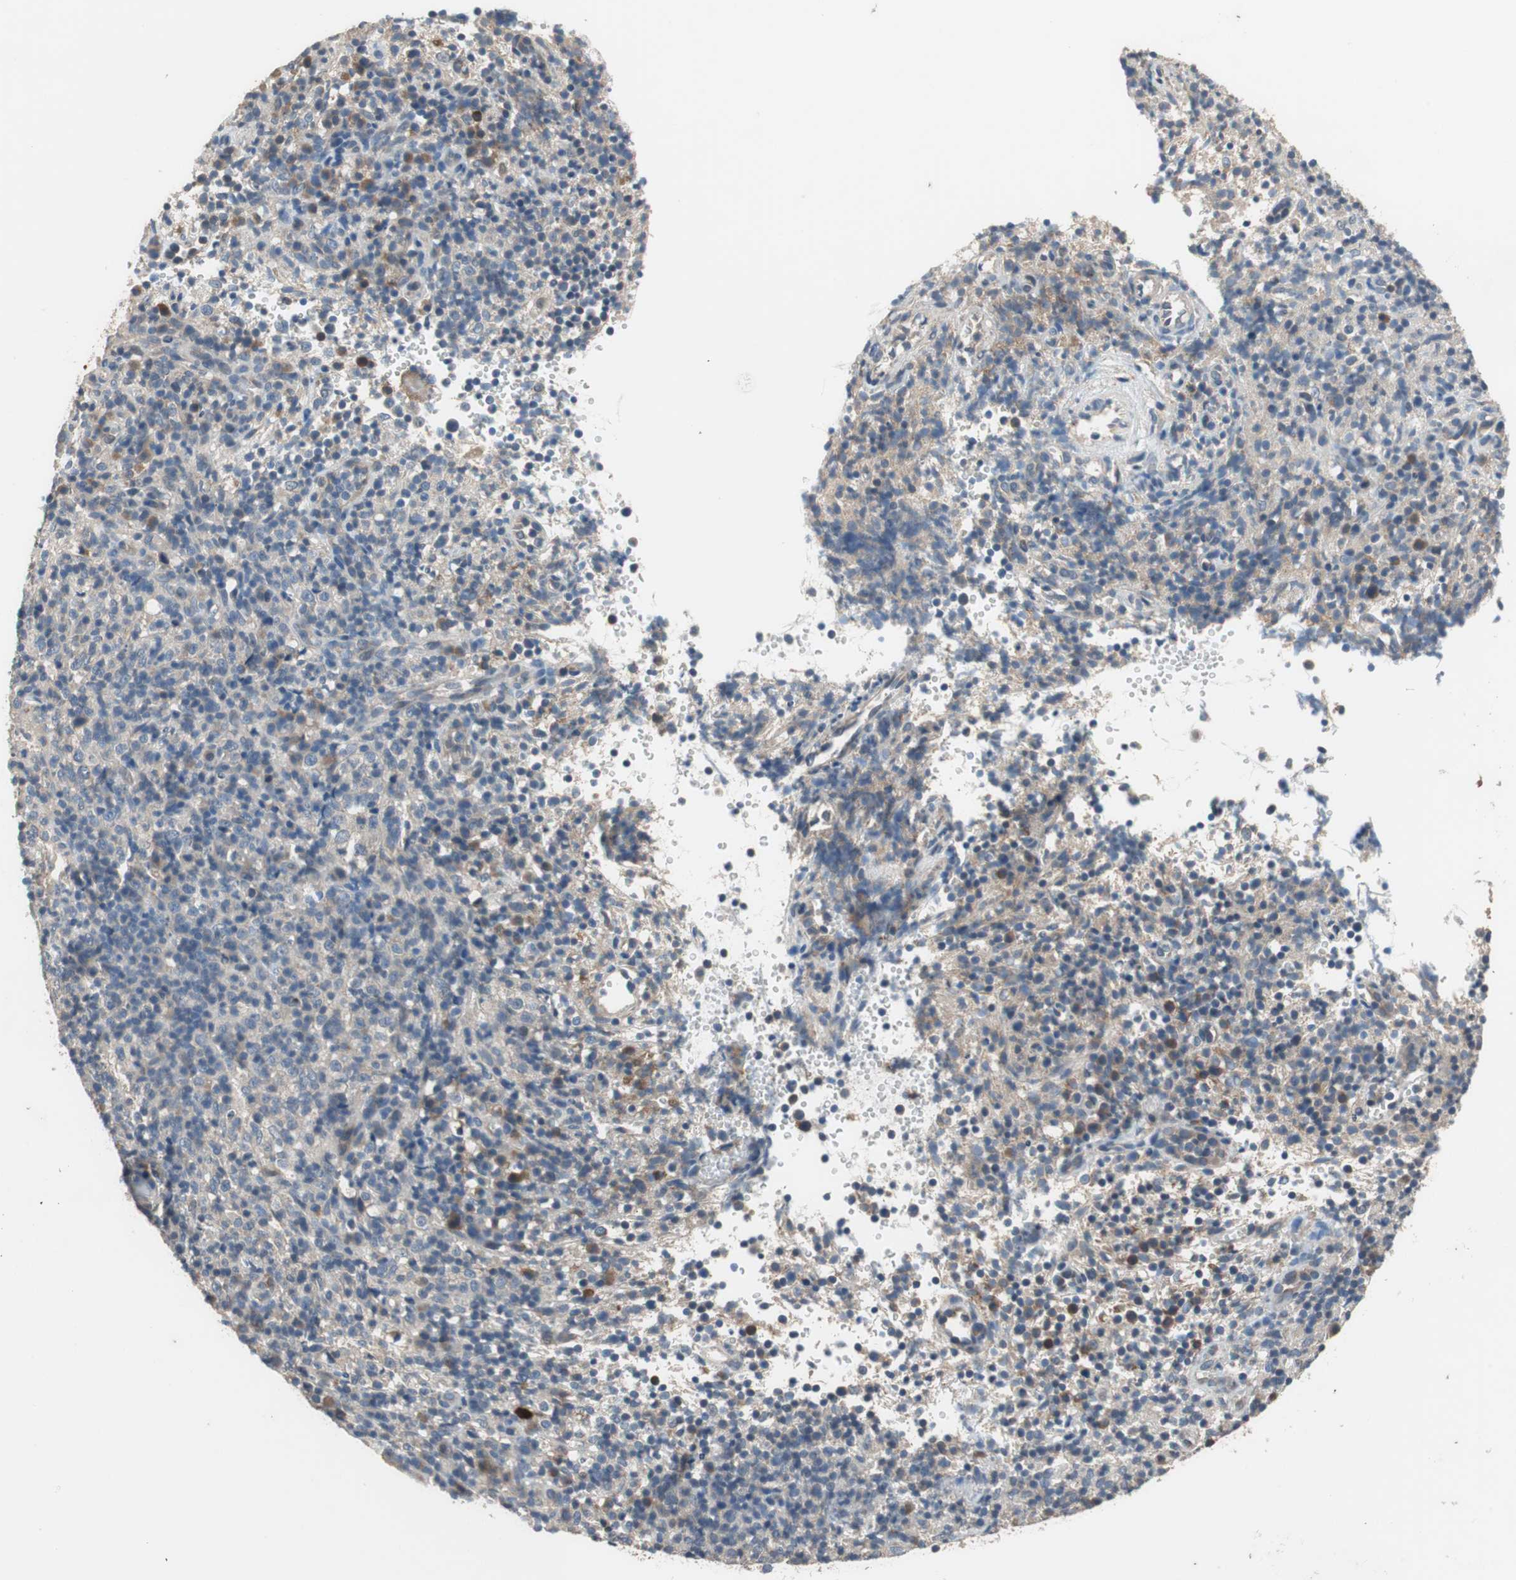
{"staining": {"intensity": "negative", "quantity": "none", "location": "none"}, "tissue": "lymphoma", "cell_type": "Tumor cells", "image_type": "cancer", "snomed": [{"axis": "morphology", "description": "Malignant lymphoma, non-Hodgkin's type, High grade"}, {"axis": "topography", "description": "Lymph node"}], "caption": "The photomicrograph reveals no significant positivity in tumor cells of high-grade malignant lymphoma, non-Hodgkin's type.", "gene": "PI4KB", "patient": {"sex": "female", "age": 76}}